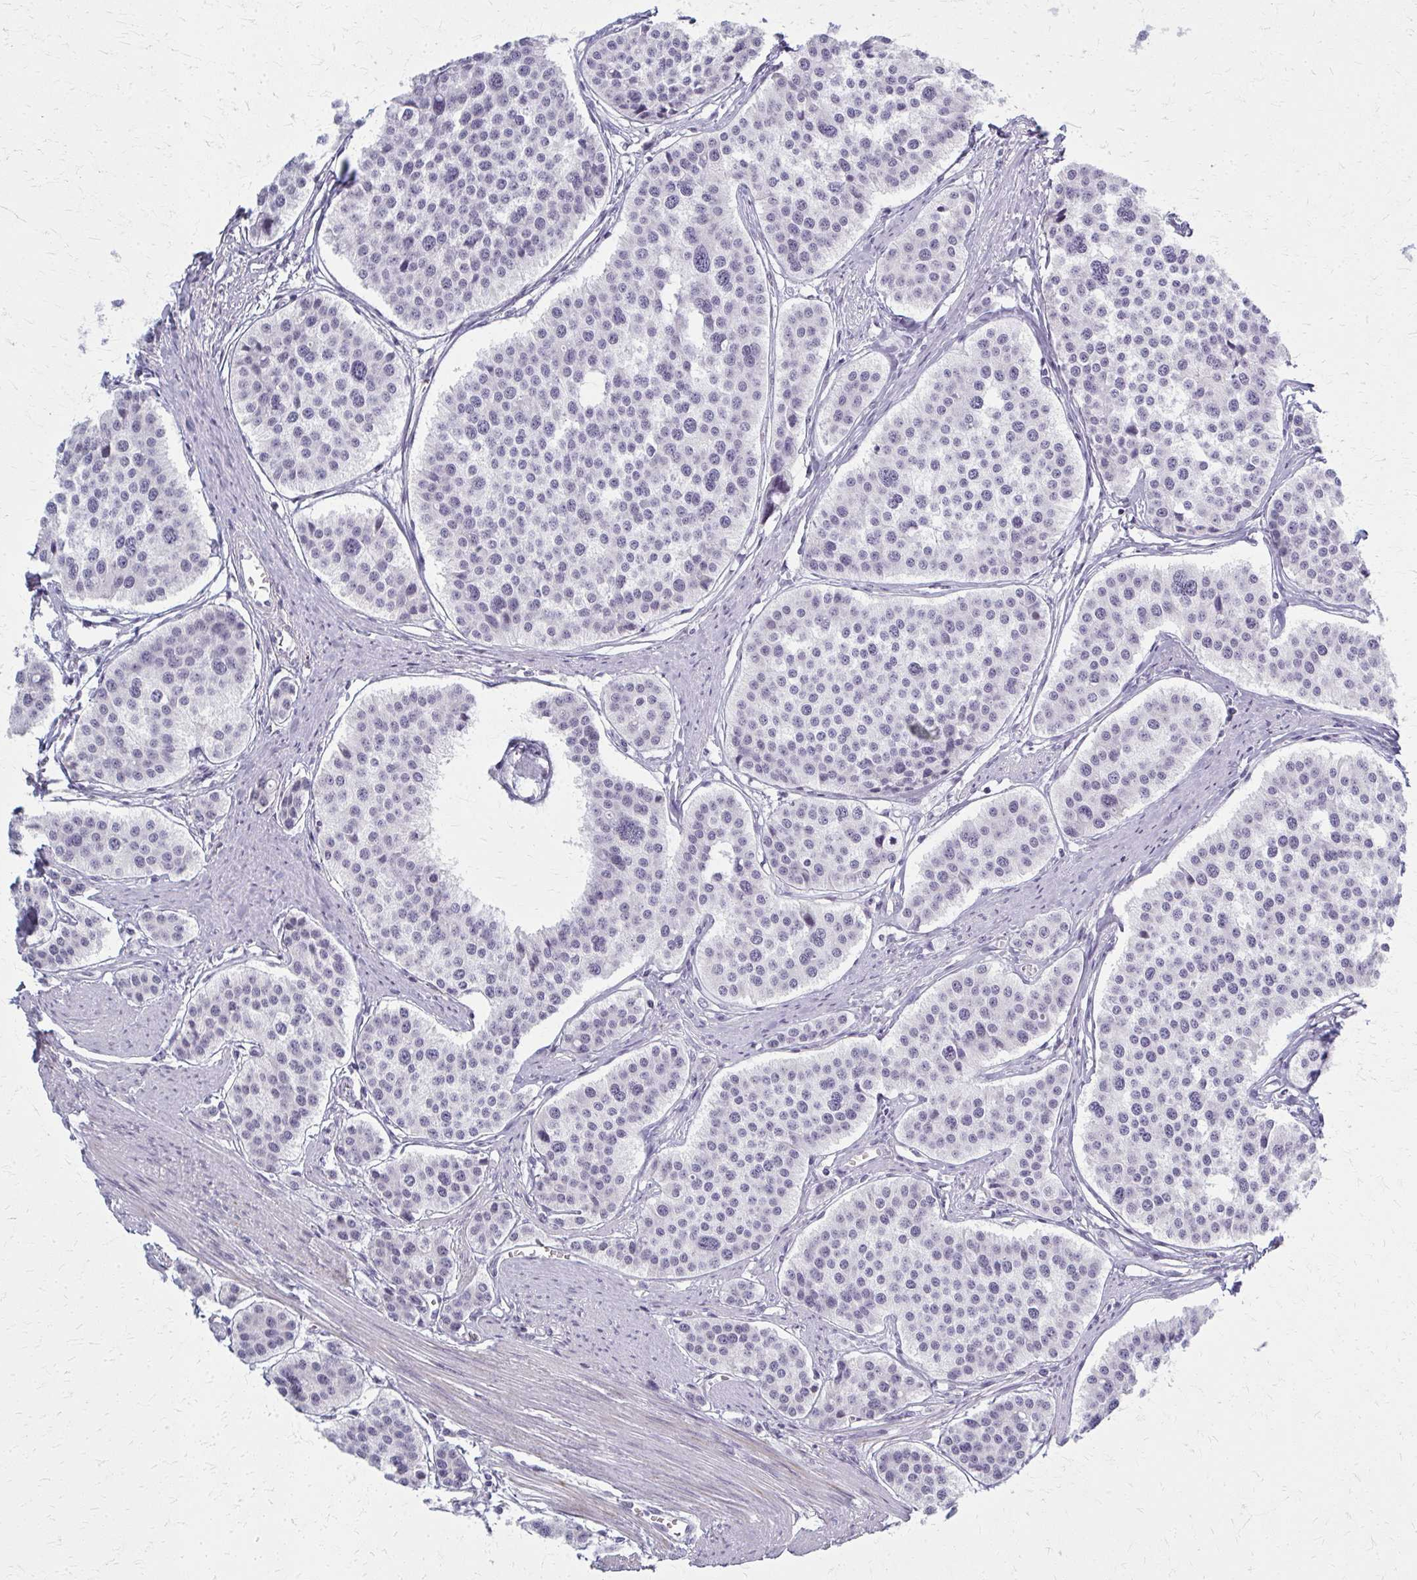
{"staining": {"intensity": "negative", "quantity": "none", "location": "none"}, "tissue": "carcinoid", "cell_type": "Tumor cells", "image_type": "cancer", "snomed": [{"axis": "morphology", "description": "Carcinoid, malignant, NOS"}, {"axis": "topography", "description": "Small intestine"}], "caption": "Immunohistochemistry (IHC) micrograph of neoplastic tissue: carcinoid stained with DAB (3,3'-diaminobenzidine) shows no significant protein positivity in tumor cells. The staining is performed using DAB (3,3'-diaminobenzidine) brown chromogen with nuclei counter-stained in using hematoxylin.", "gene": "CASQ2", "patient": {"sex": "male", "age": 60}}